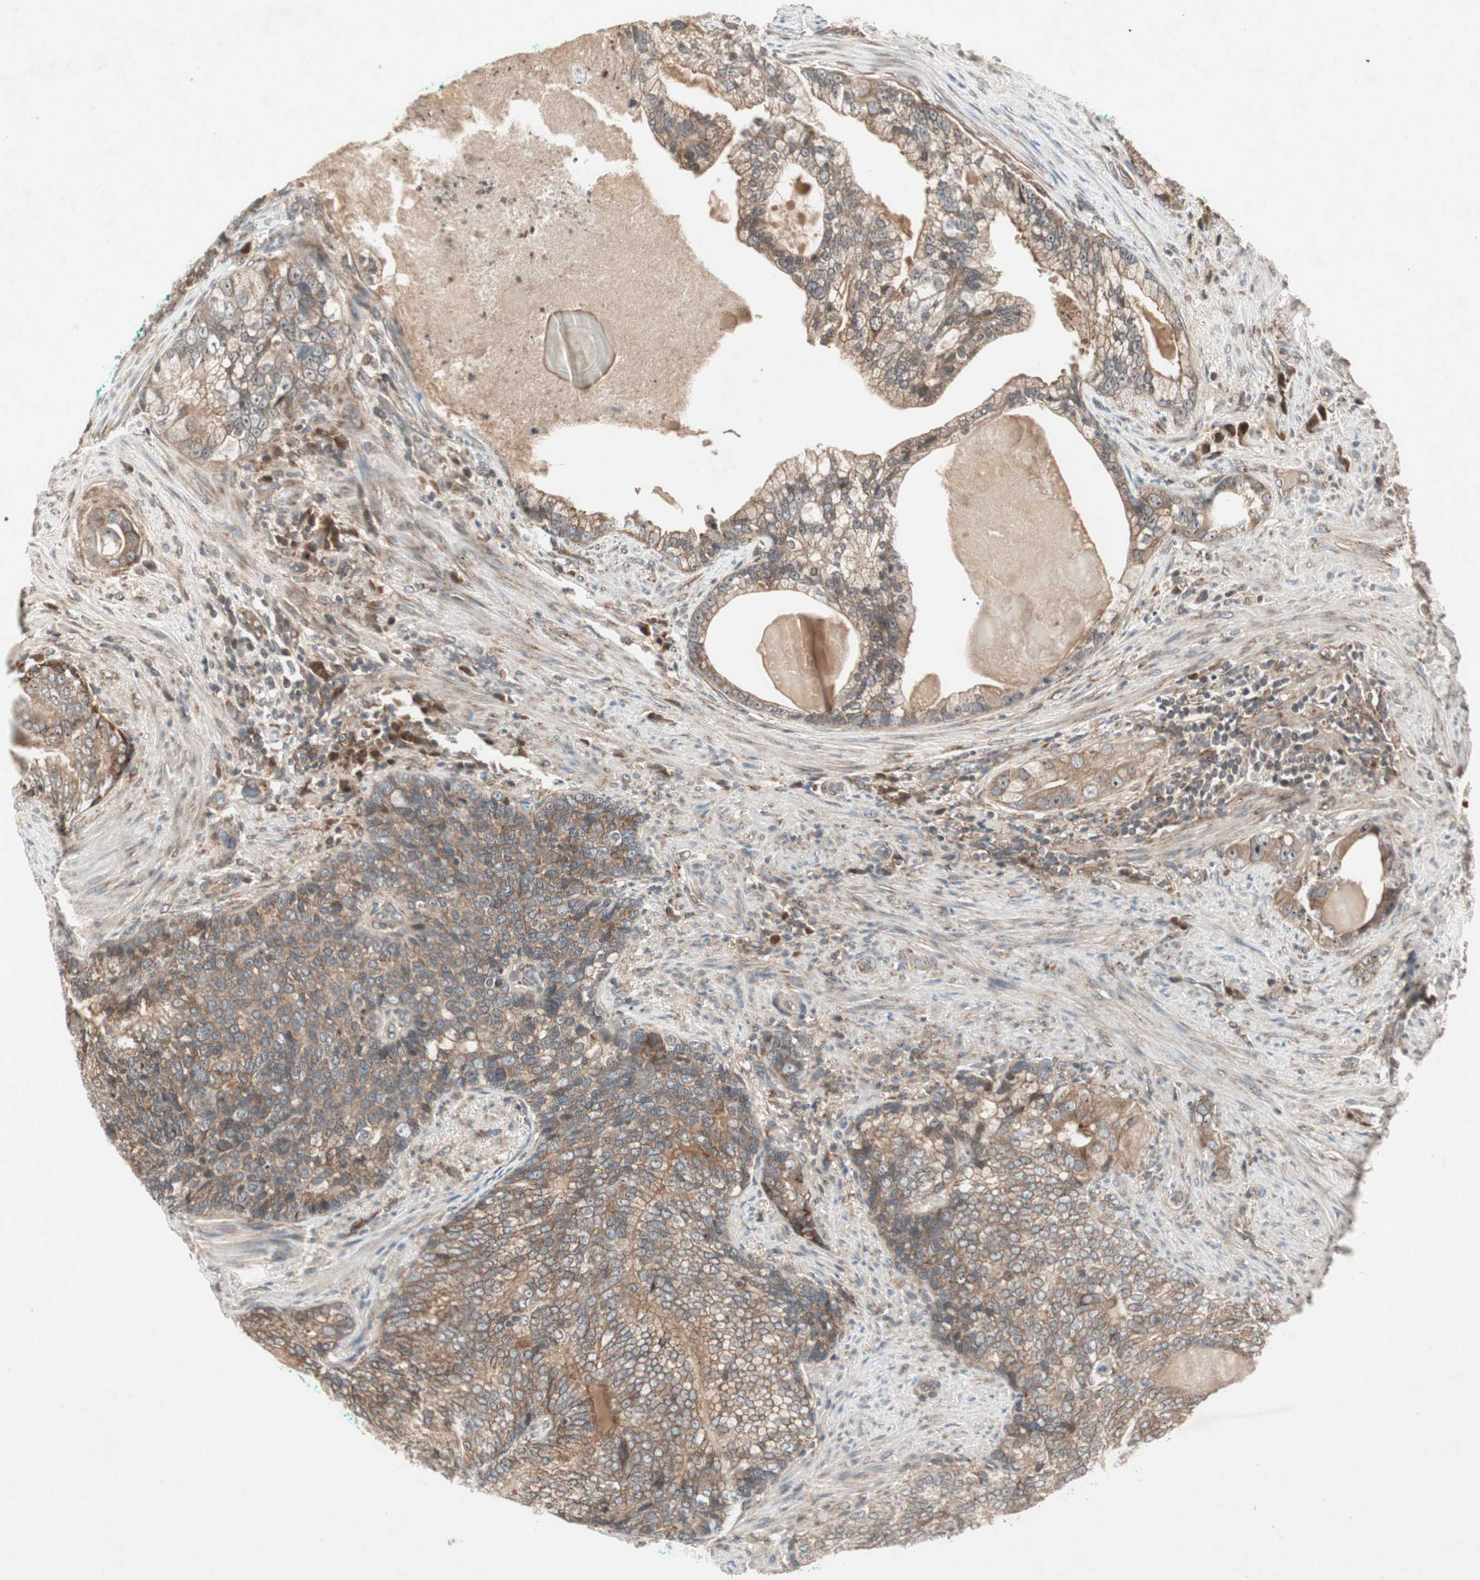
{"staining": {"intensity": "weak", "quantity": "25%-75%", "location": "cytoplasmic/membranous"}, "tissue": "prostate cancer", "cell_type": "Tumor cells", "image_type": "cancer", "snomed": [{"axis": "morphology", "description": "Adenocarcinoma, High grade"}, {"axis": "topography", "description": "Prostate"}], "caption": "A high-resolution micrograph shows IHC staining of adenocarcinoma (high-grade) (prostate), which displays weak cytoplasmic/membranous staining in approximately 25%-75% of tumor cells.", "gene": "IRS1", "patient": {"sex": "male", "age": 66}}